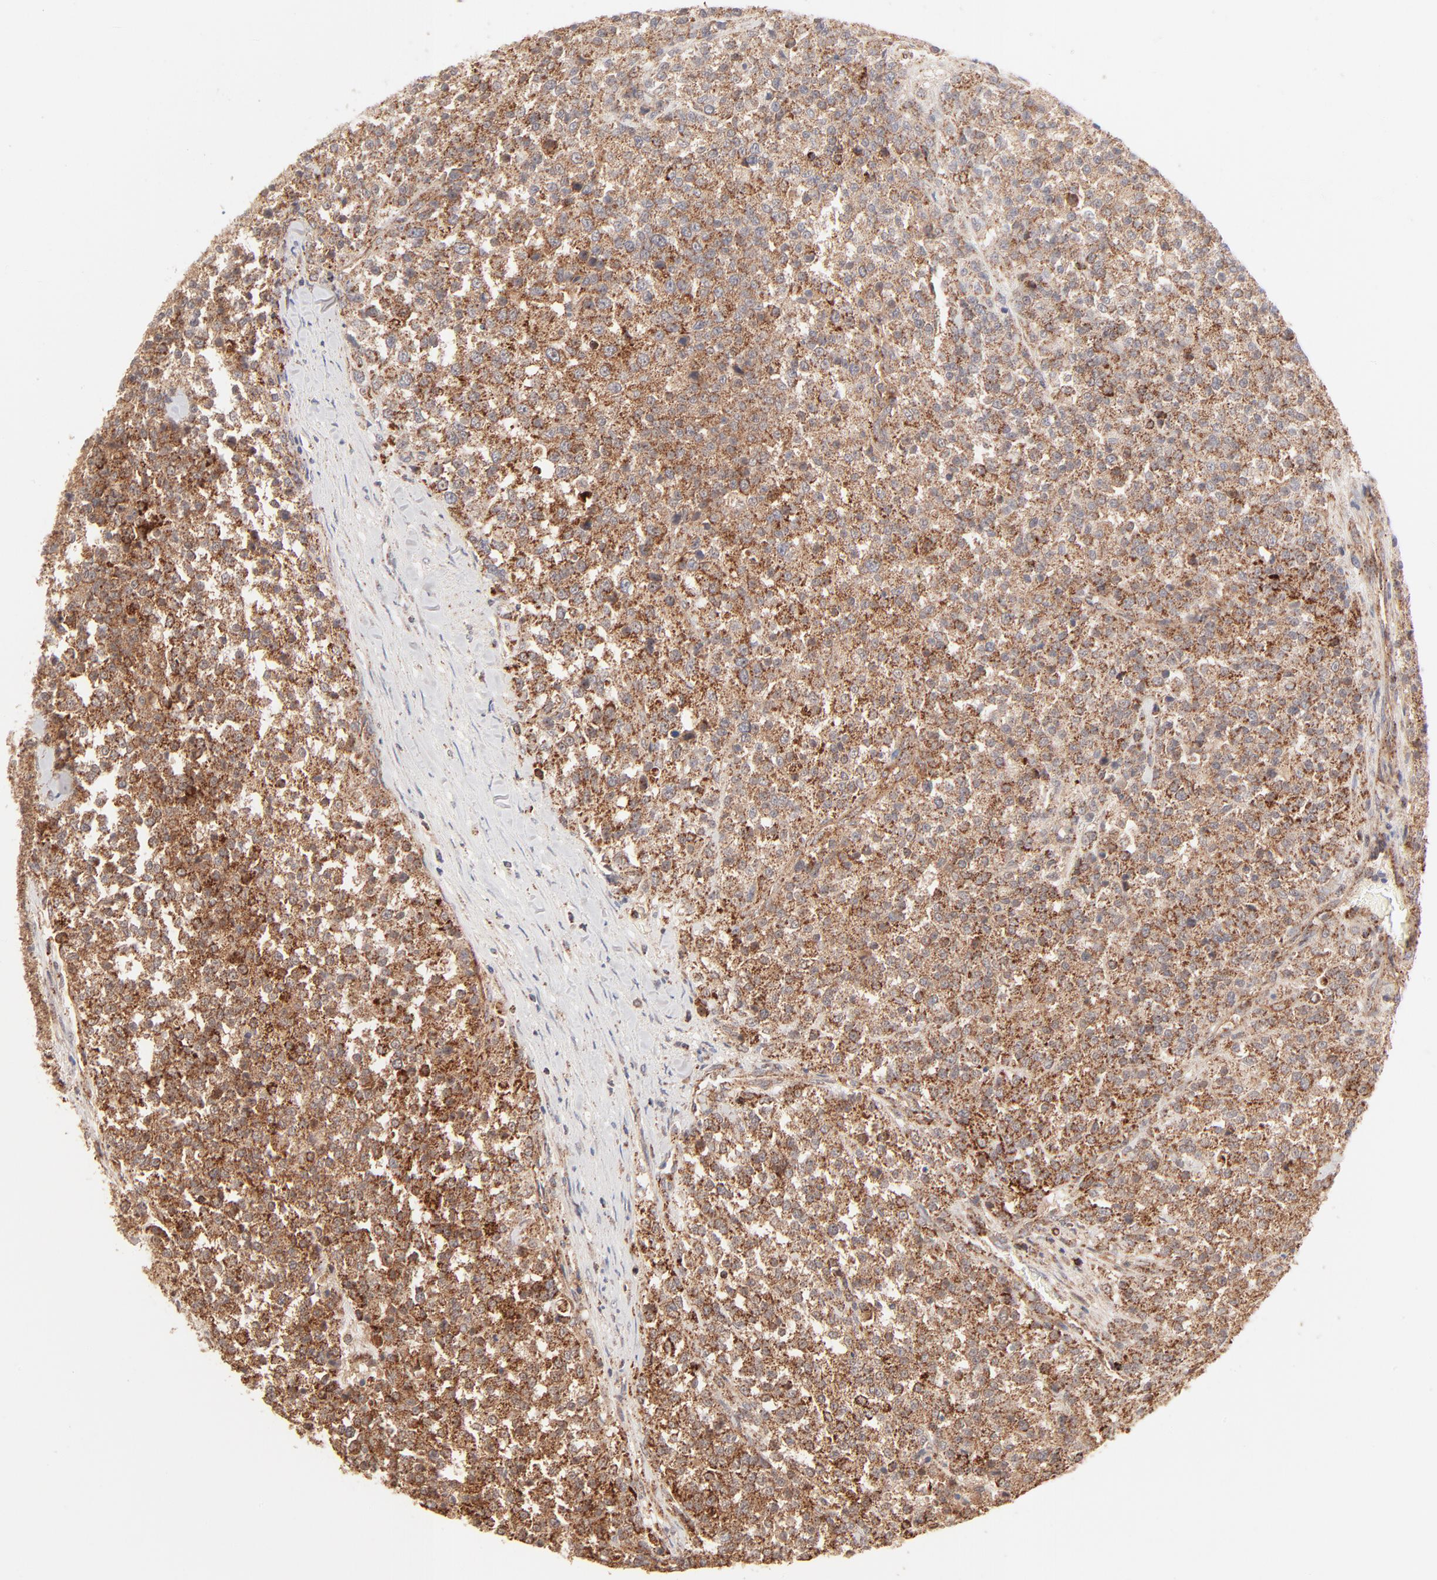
{"staining": {"intensity": "strong", "quantity": ">75%", "location": "cytoplasmic/membranous"}, "tissue": "testis cancer", "cell_type": "Tumor cells", "image_type": "cancer", "snomed": [{"axis": "morphology", "description": "Seminoma, NOS"}, {"axis": "topography", "description": "Testis"}], "caption": "A high-resolution photomicrograph shows immunohistochemistry (IHC) staining of testis cancer, which reveals strong cytoplasmic/membranous staining in about >75% of tumor cells. (DAB IHC, brown staining for protein, blue staining for nuclei).", "gene": "CSPG4", "patient": {"sex": "male", "age": 59}}